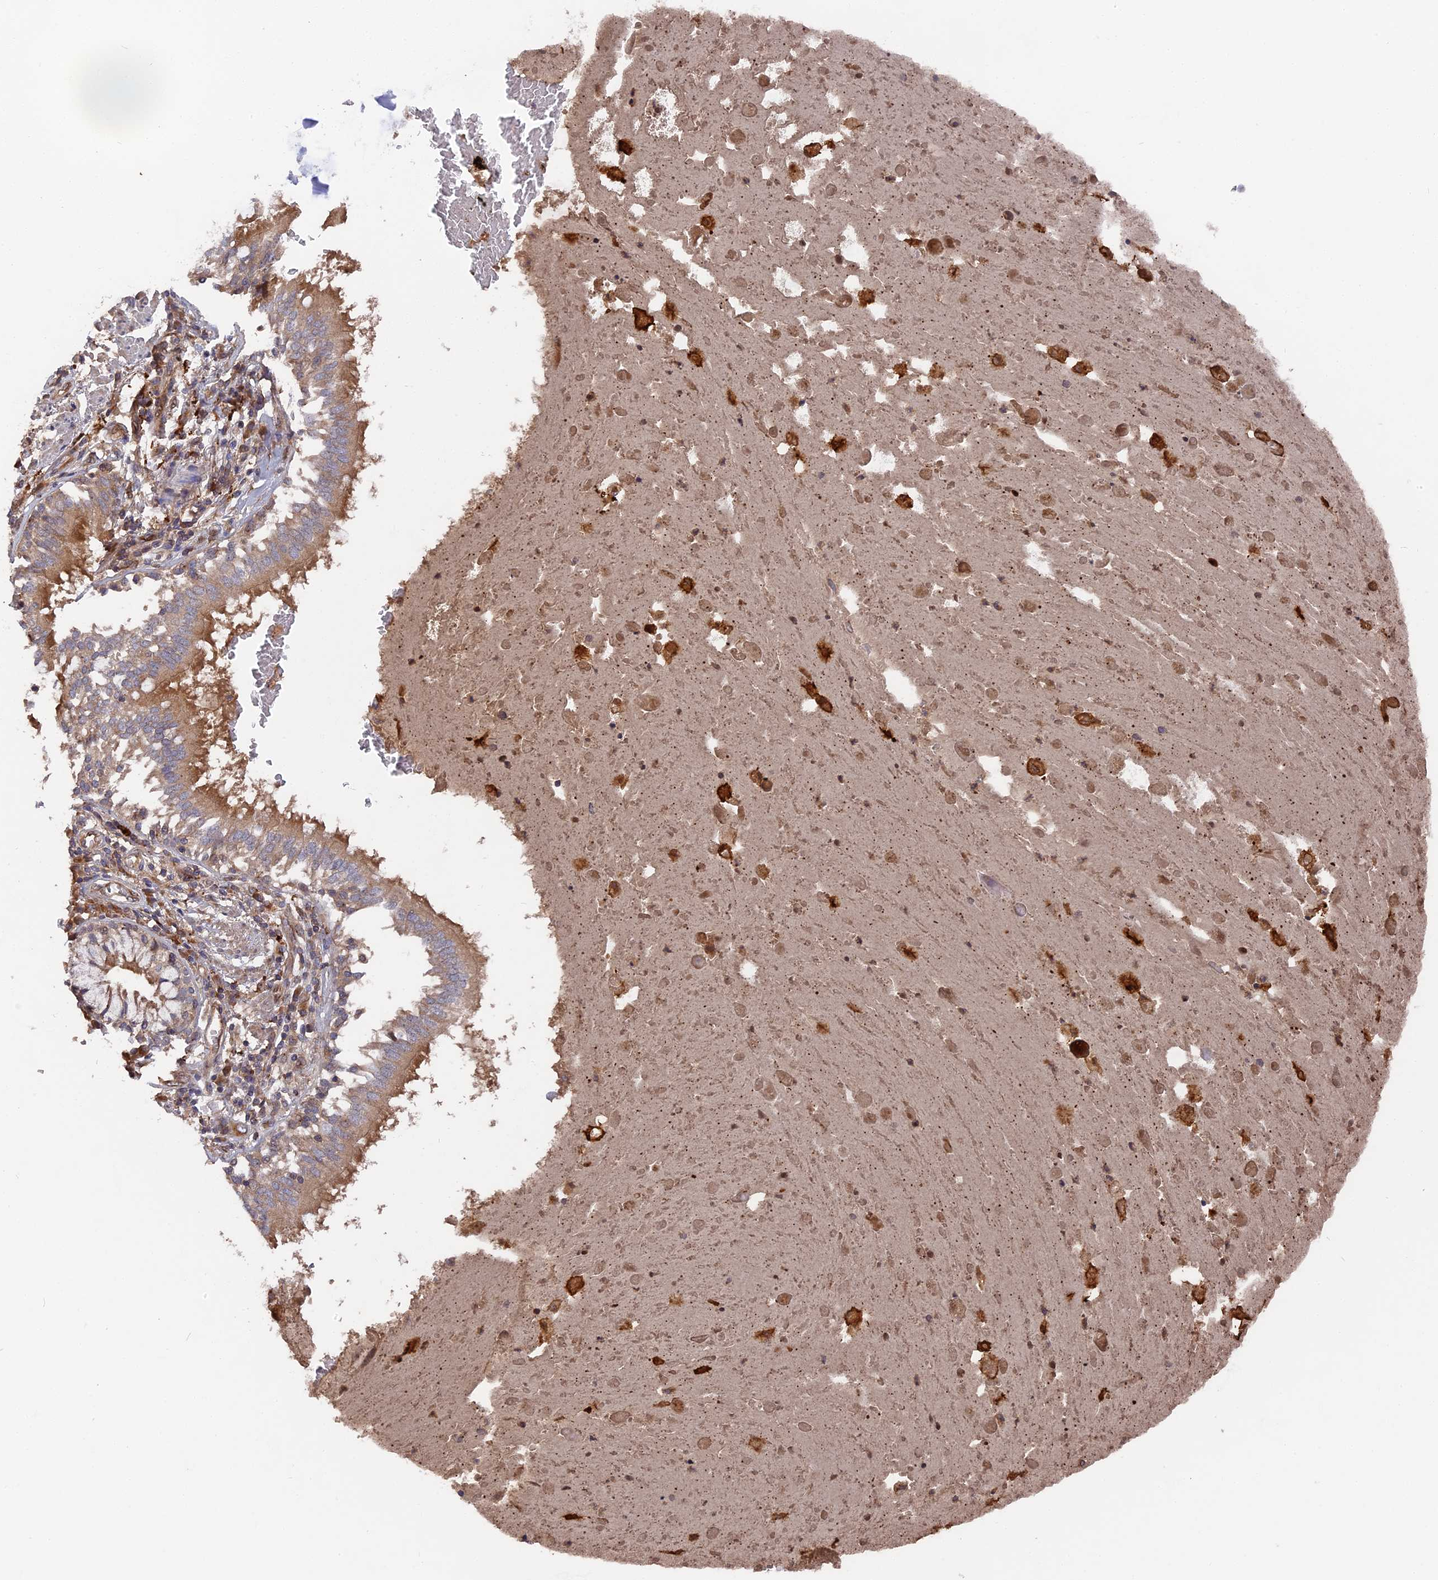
{"staining": {"intensity": "moderate", "quantity": ">75%", "location": "cytoplasmic/membranous"}, "tissue": "lung cancer", "cell_type": "Tumor cells", "image_type": "cancer", "snomed": [{"axis": "morphology", "description": "Squamous cell carcinoma, NOS"}, {"axis": "topography", "description": "Lung"}], "caption": "Immunohistochemical staining of lung cancer exhibits medium levels of moderate cytoplasmic/membranous protein expression in about >75% of tumor cells.", "gene": "DEF8", "patient": {"sex": "male", "age": 65}}